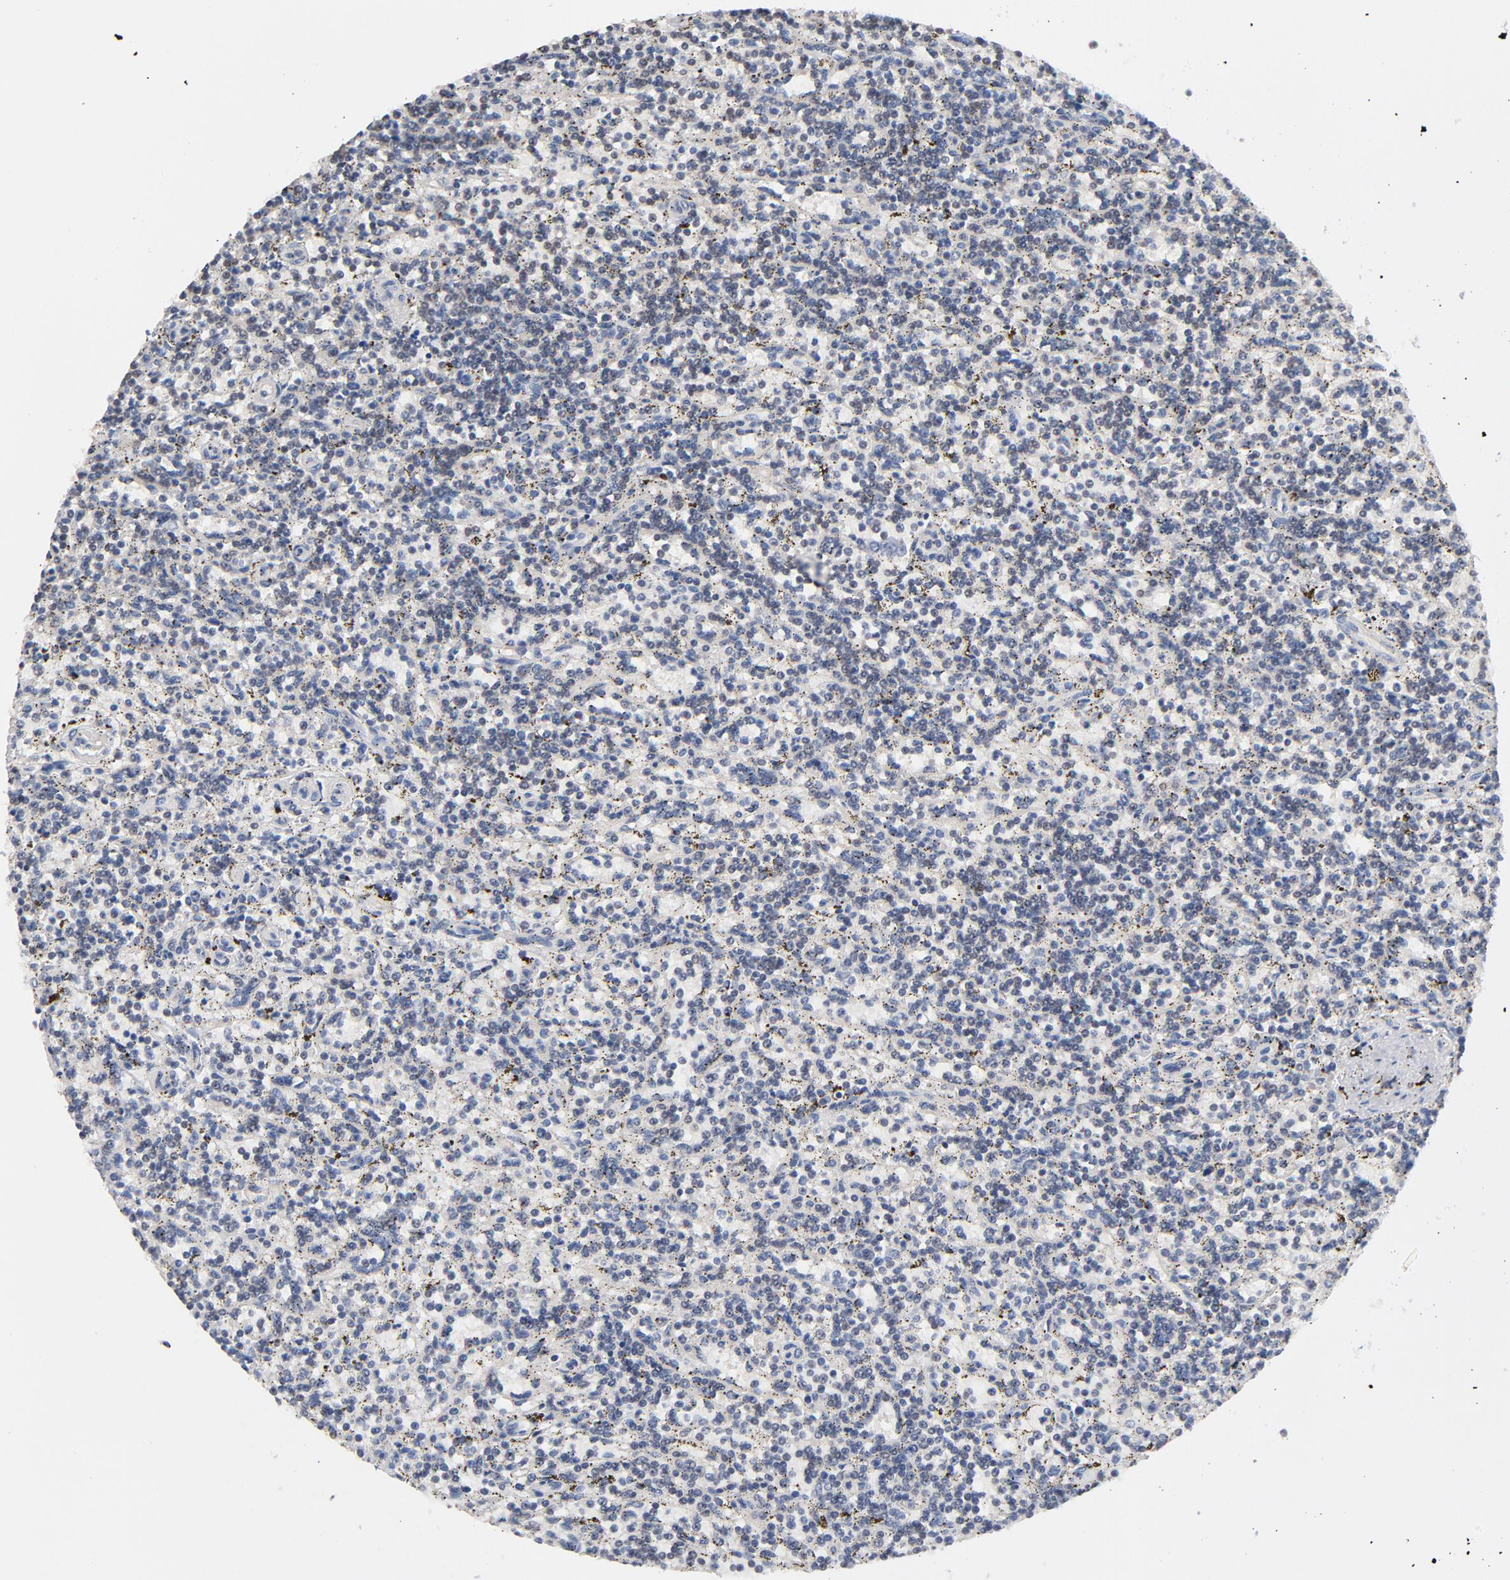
{"staining": {"intensity": "negative", "quantity": "none", "location": "none"}, "tissue": "lymphoma", "cell_type": "Tumor cells", "image_type": "cancer", "snomed": [{"axis": "morphology", "description": "Malignant lymphoma, non-Hodgkin's type, Low grade"}, {"axis": "topography", "description": "Spleen"}], "caption": "Tumor cells are negative for protein expression in human malignant lymphoma, non-Hodgkin's type (low-grade).", "gene": "MIF", "patient": {"sex": "male", "age": 73}}